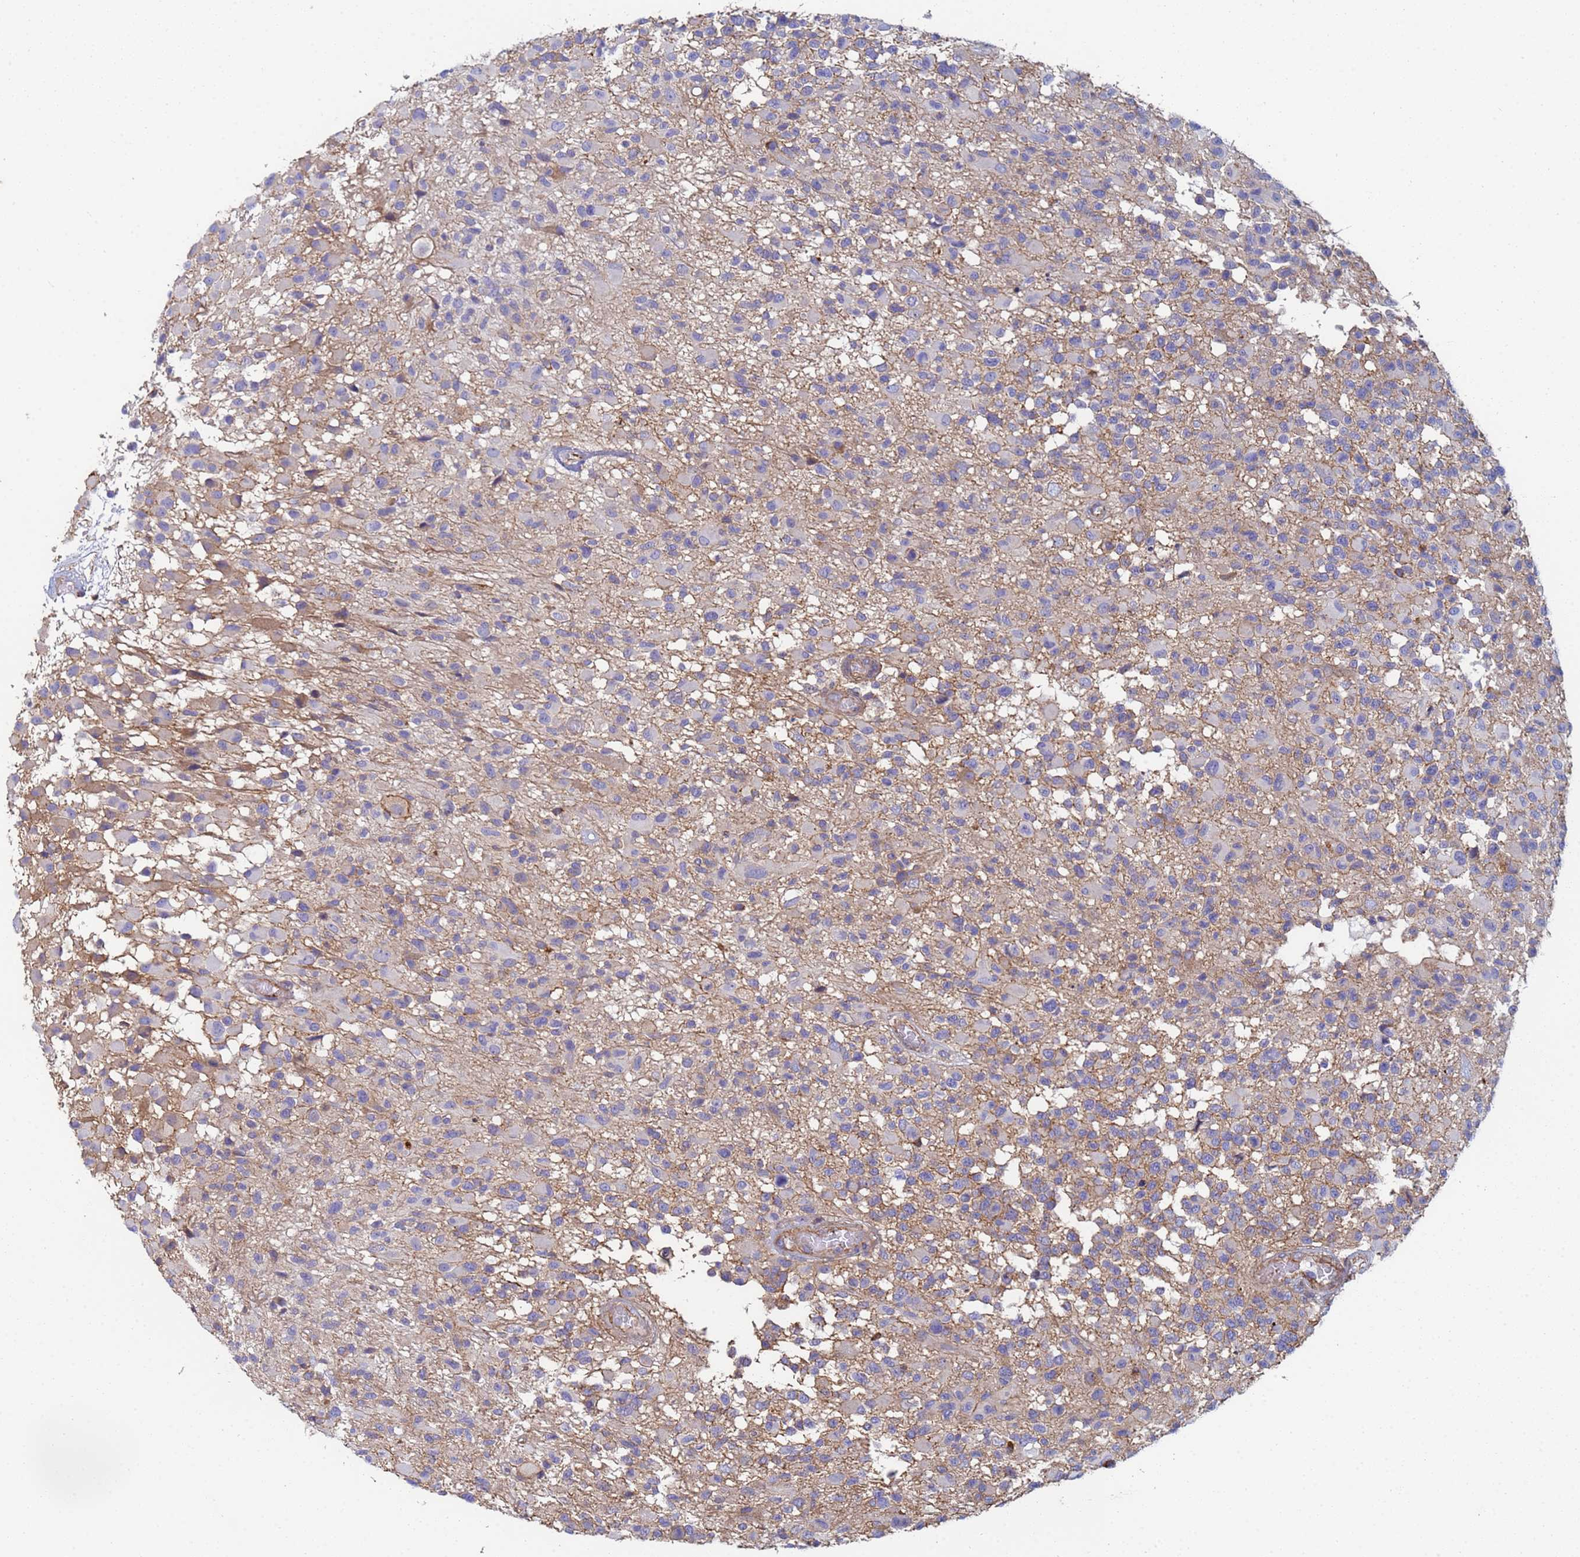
{"staining": {"intensity": "moderate", "quantity": "<25%", "location": "cytoplasmic/membranous"}, "tissue": "glioma", "cell_type": "Tumor cells", "image_type": "cancer", "snomed": [{"axis": "morphology", "description": "Glioma, malignant, High grade"}, {"axis": "morphology", "description": "Glioblastoma, NOS"}, {"axis": "topography", "description": "Brain"}], "caption": "The photomicrograph displays immunohistochemical staining of glioblastoma. There is moderate cytoplasmic/membranous expression is present in approximately <25% of tumor cells.", "gene": "ZNG1B", "patient": {"sex": "male", "age": 60}}